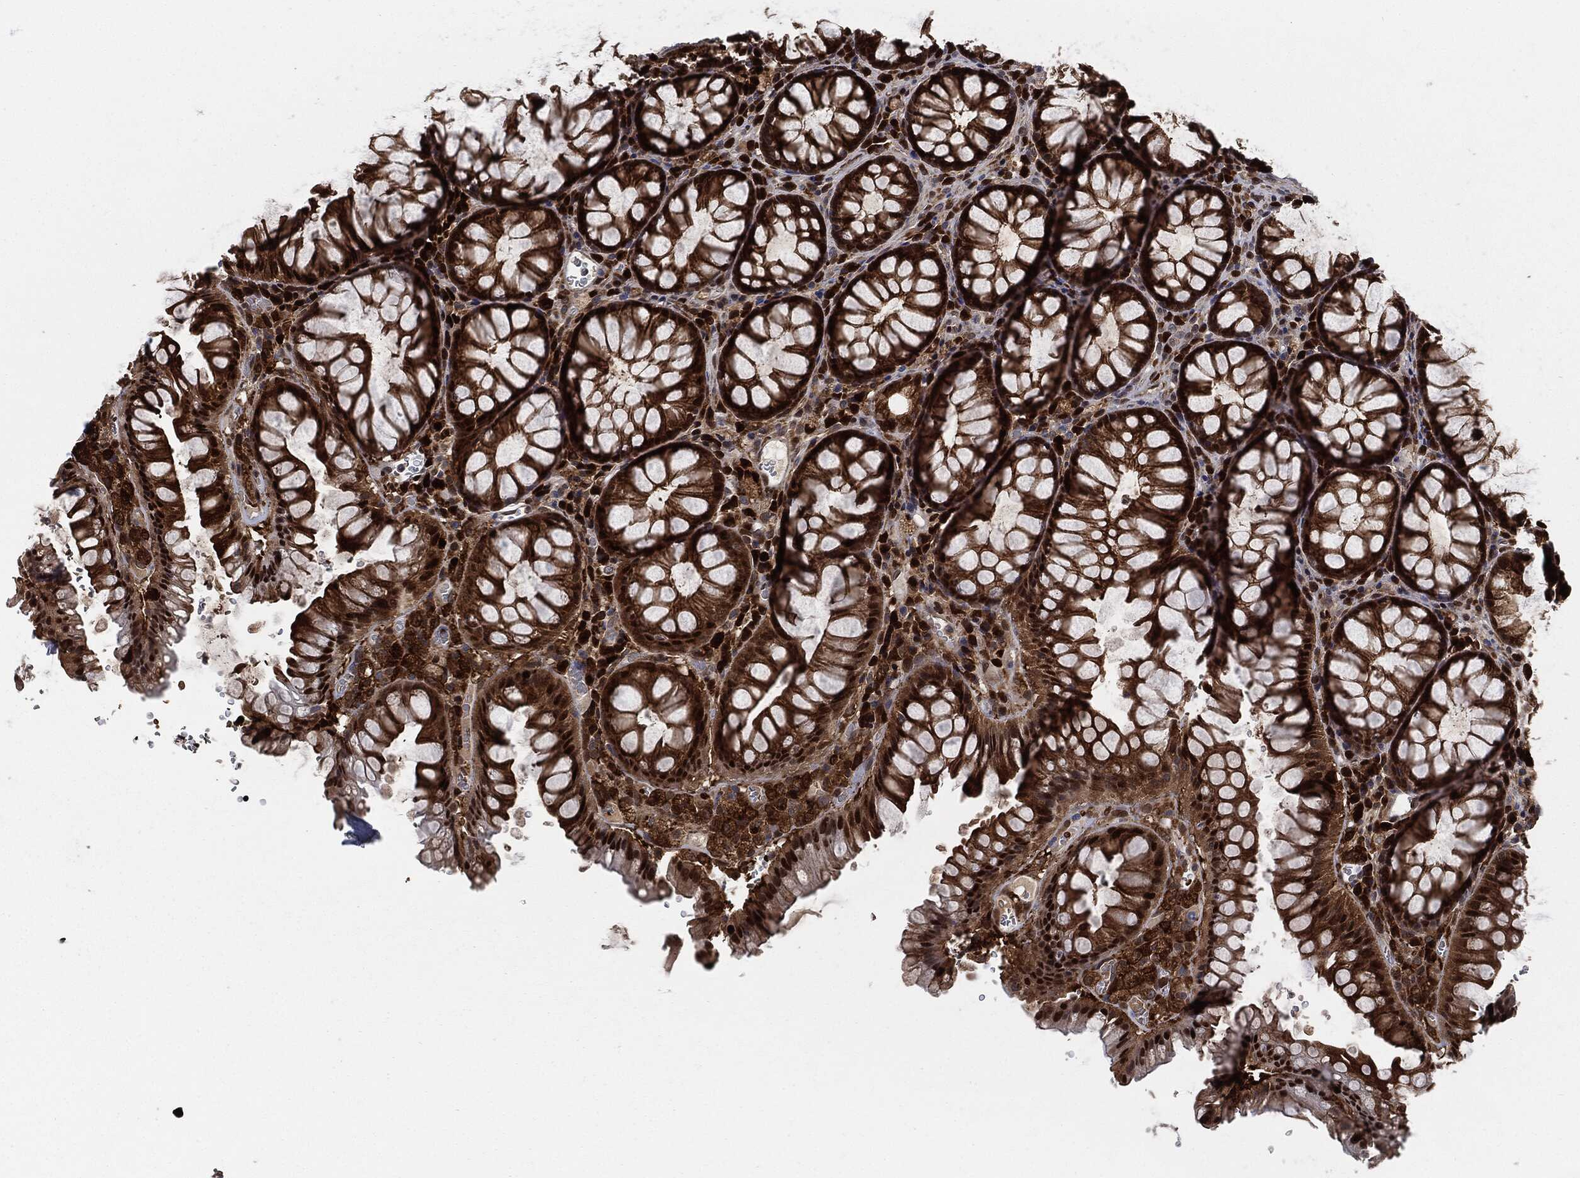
{"staining": {"intensity": "strong", "quantity": ">75%", "location": "cytoplasmic/membranous"}, "tissue": "rectum", "cell_type": "Glandular cells", "image_type": "normal", "snomed": [{"axis": "morphology", "description": "Normal tissue, NOS"}, {"axis": "topography", "description": "Rectum"}], "caption": "The histopathology image demonstrates staining of benign rectum, revealing strong cytoplasmic/membranous protein positivity (brown color) within glandular cells. (DAB (3,3'-diaminobenzidine) IHC with brightfield microscopy, high magnification).", "gene": "PRDX2", "patient": {"sex": "female", "age": 68}}